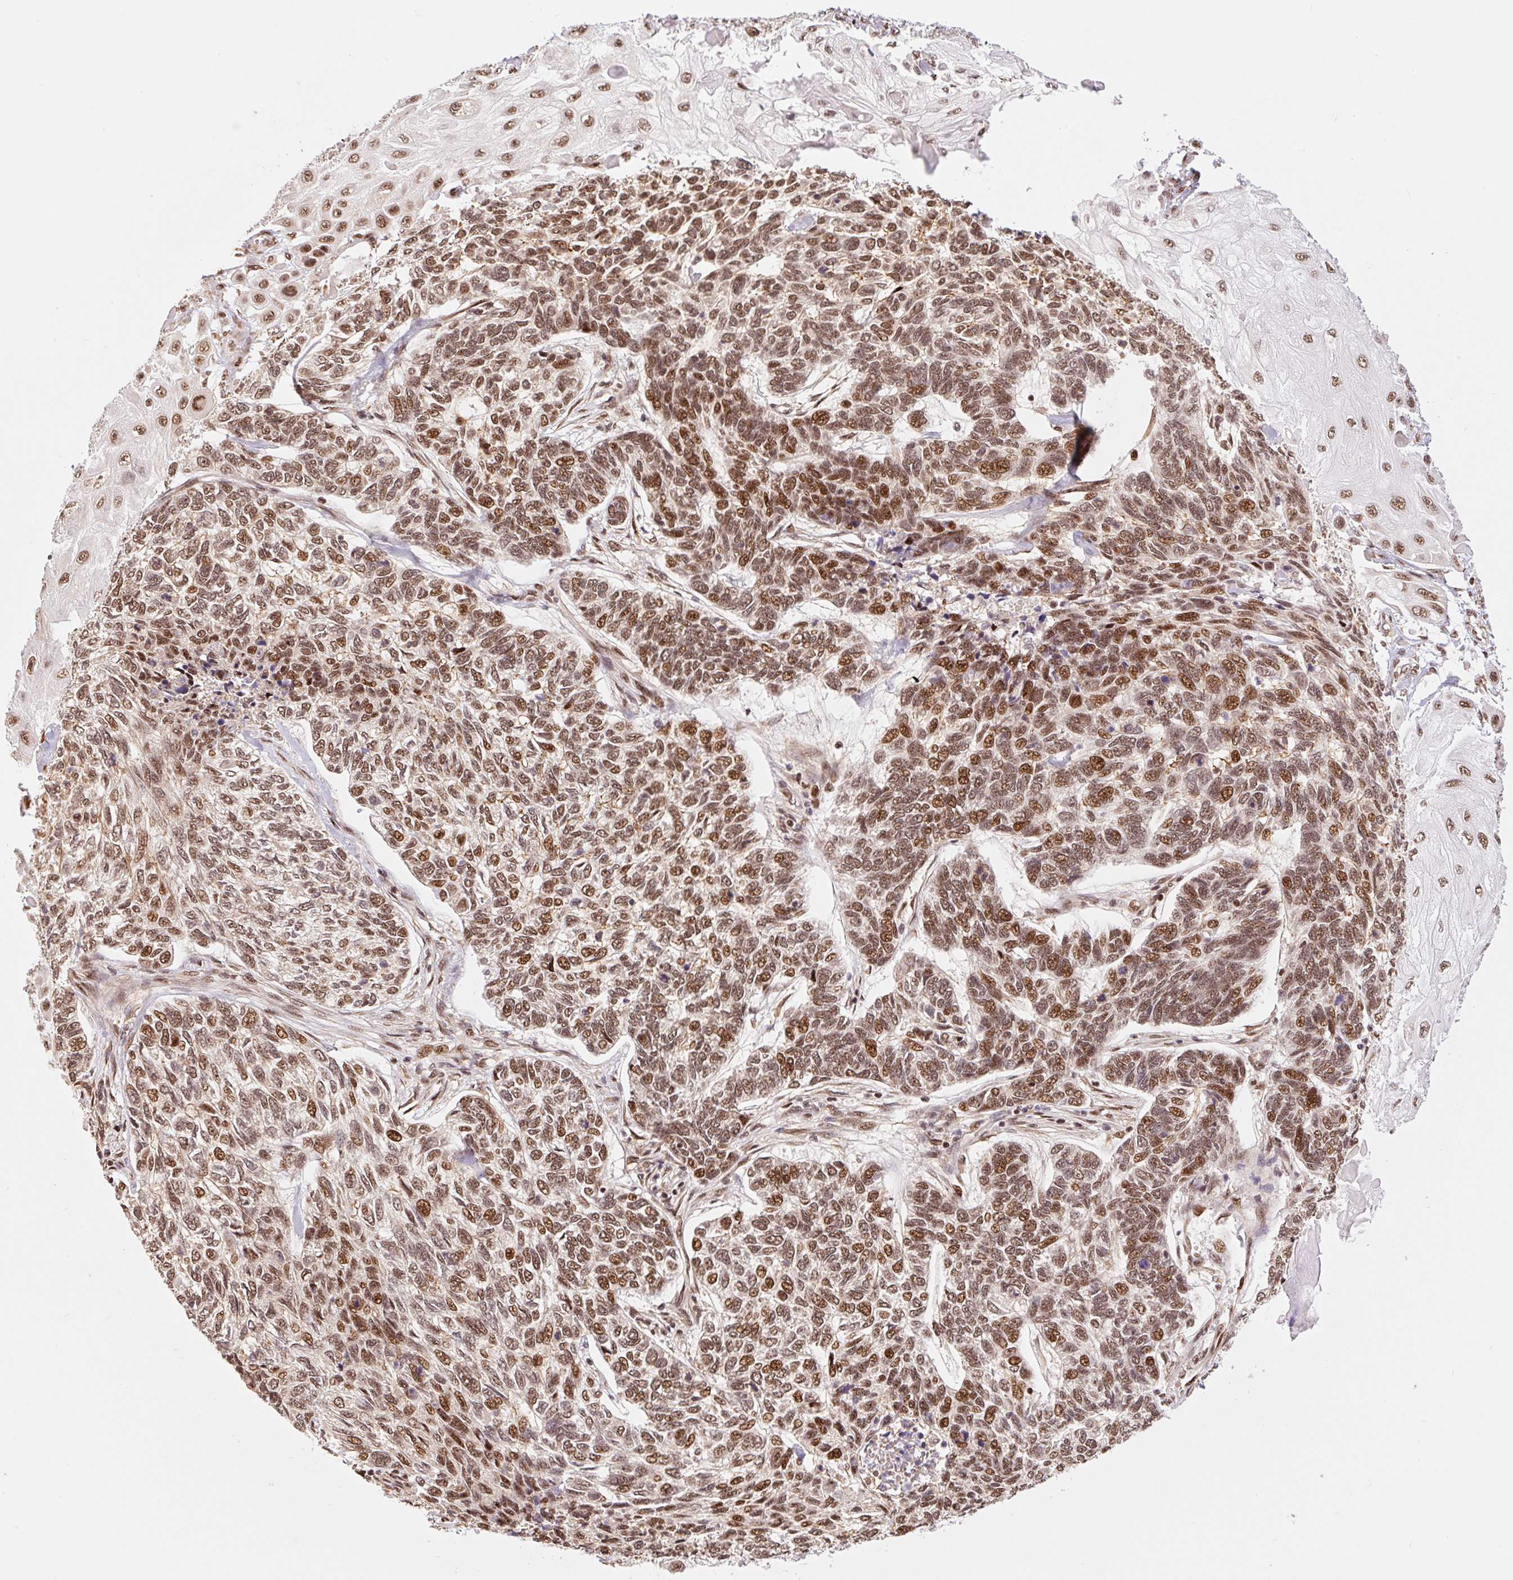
{"staining": {"intensity": "moderate", "quantity": ">75%", "location": "nuclear"}, "tissue": "skin cancer", "cell_type": "Tumor cells", "image_type": "cancer", "snomed": [{"axis": "morphology", "description": "Basal cell carcinoma"}, {"axis": "topography", "description": "Skin"}], "caption": "Skin cancer stained with a protein marker shows moderate staining in tumor cells.", "gene": "INTS8", "patient": {"sex": "female", "age": 65}}